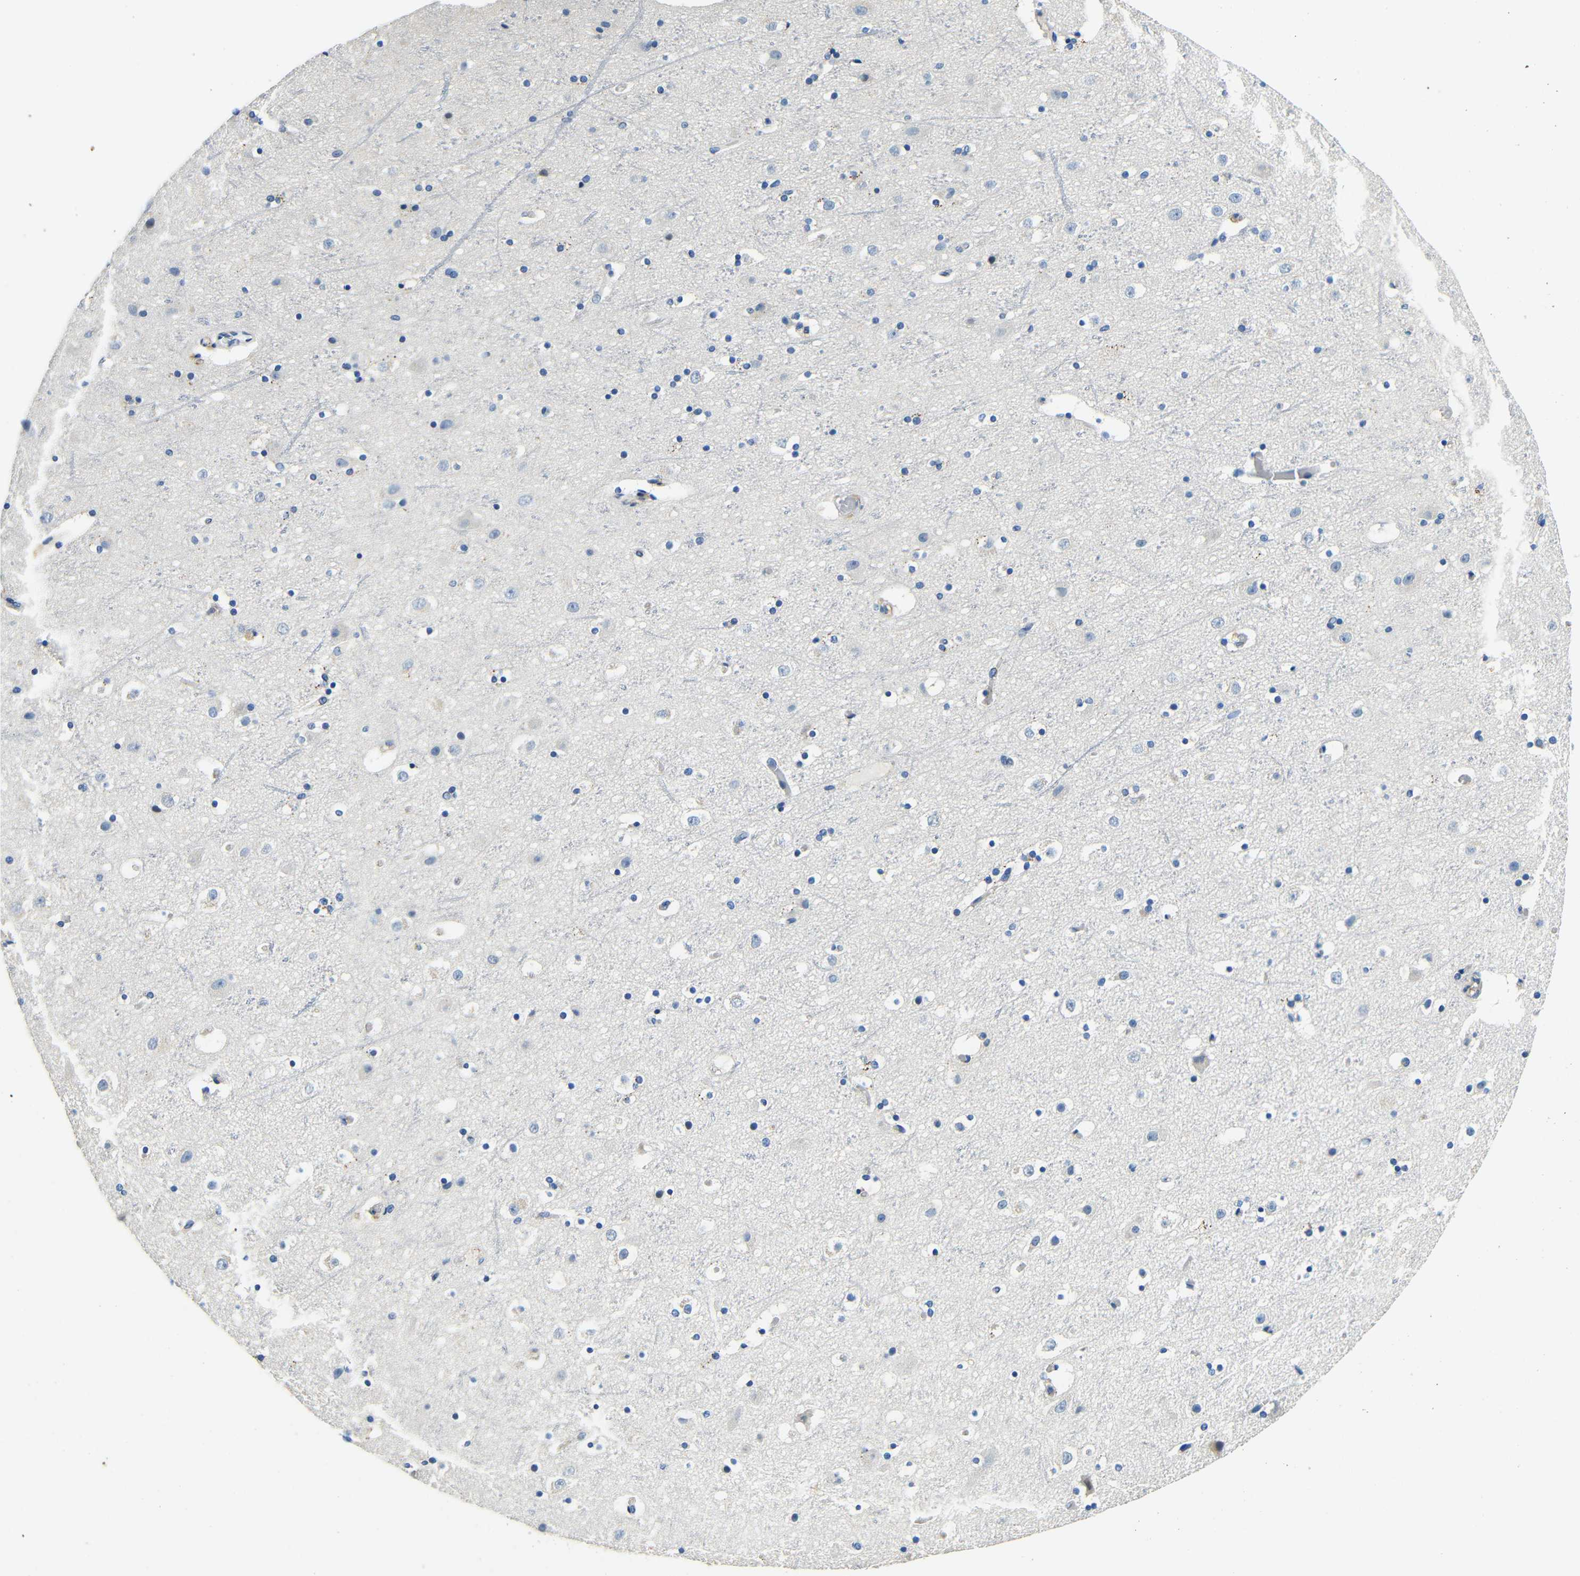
{"staining": {"intensity": "negative", "quantity": "none", "location": "none"}, "tissue": "cerebral cortex", "cell_type": "Endothelial cells", "image_type": "normal", "snomed": [{"axis": "morphology", "description": "Normal tissue, NOS"}, {"axis": "topography", "description": "Cerebral cortex"}], "caption": "IHC micrograph of unremarkable human cerebral cortex stained for a protein (brown), which shows no positivity in endothelial cells.", "gene": "FMO5", "patient": {"sex": "male", "age": 45}}